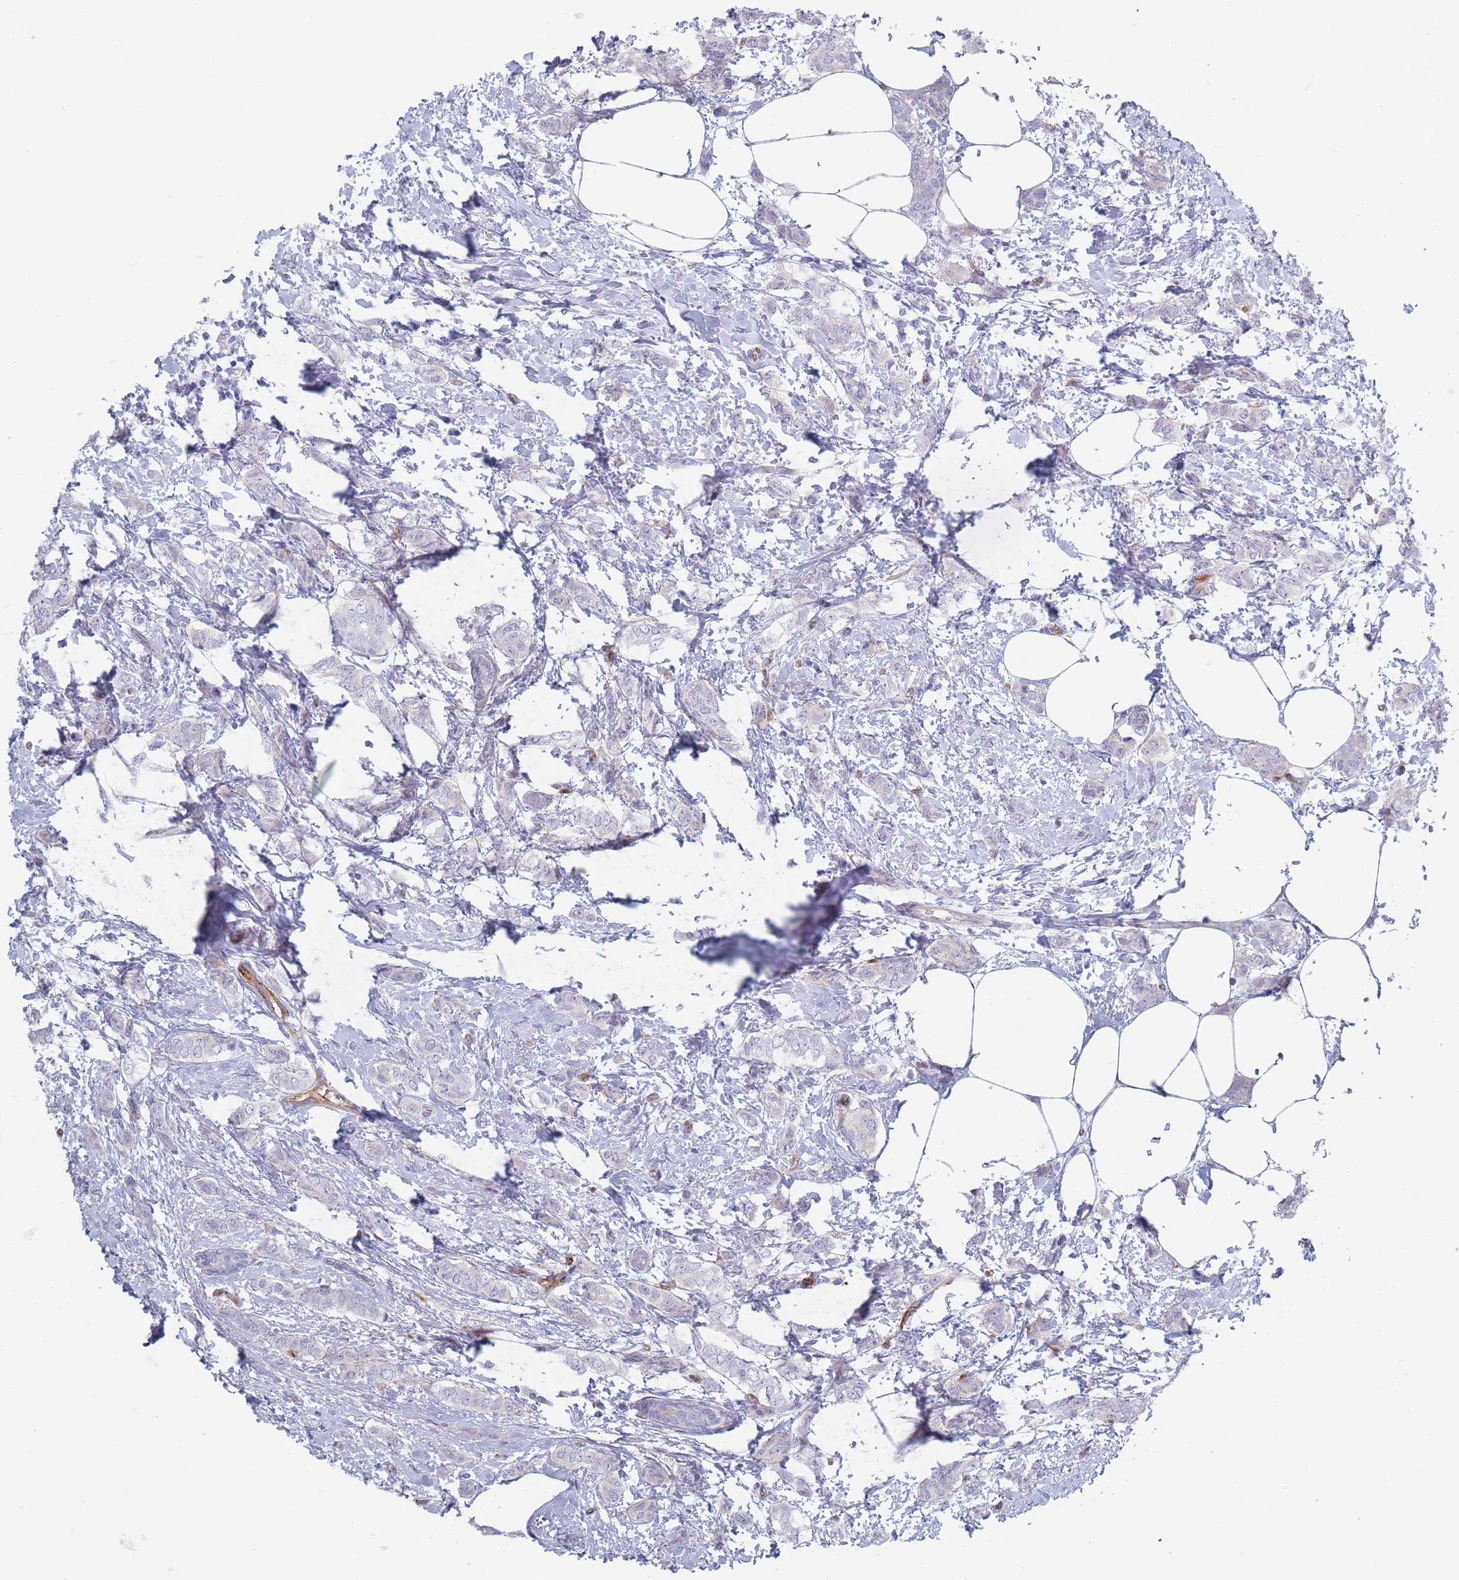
{"staining": {"intensity": "negative", "quantity": "none", "location": "none"}, "tissue": "breast cancer", "cell_type": "Tumor cells", "image_type": "cancer", "snomed": [{"axis": "morphology", "description": "Duct carcinoma"}, {"axis": "topography", "description": "Breast"}], "caption": "Protein analysis of breast cancer (invasive ductal carcinoma) reveals no significant staining in tumor cells.", "gene": "PLPP1", "patient": {"sex": "female", "age": 72}}